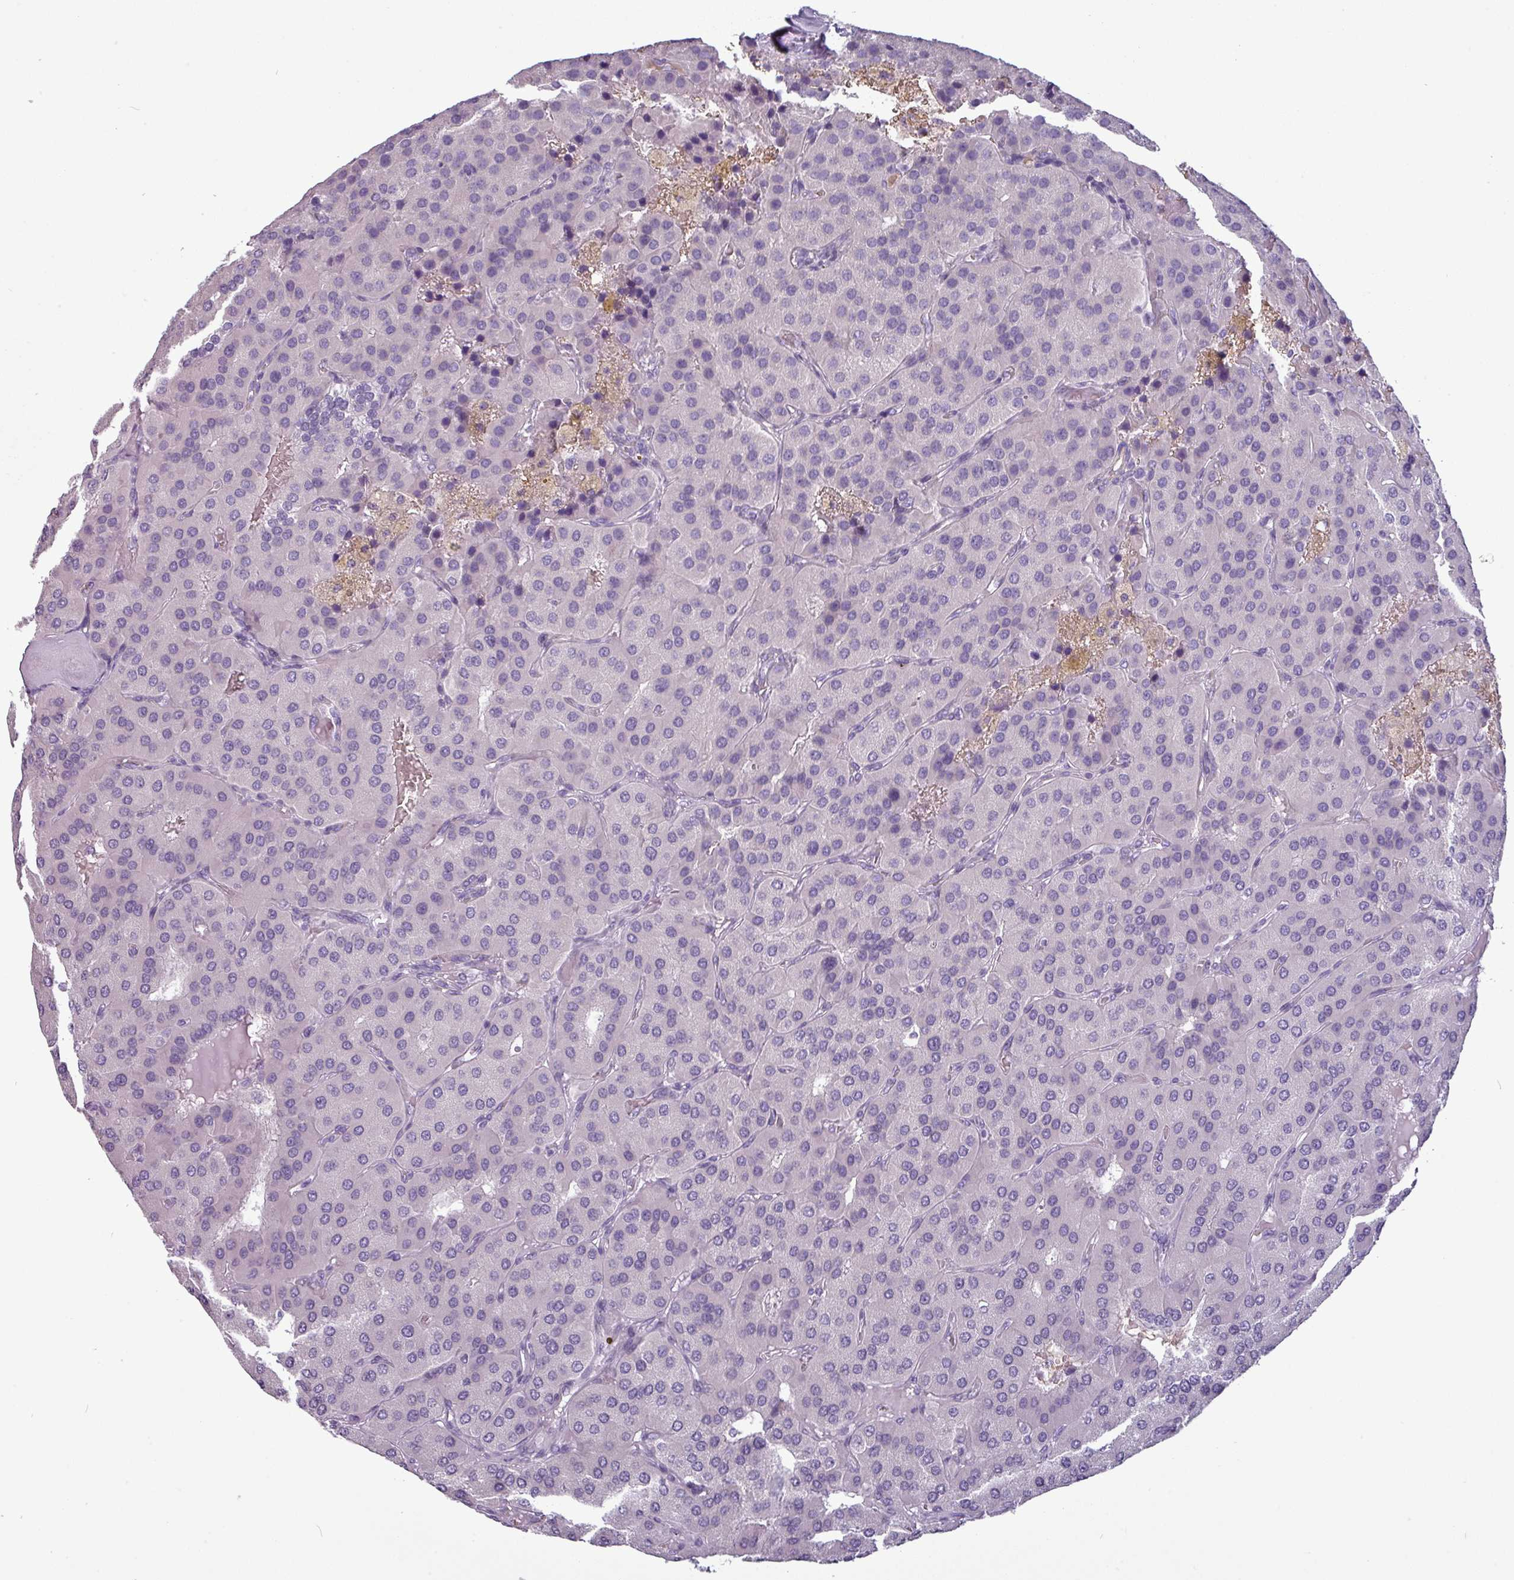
{"staining": {"intensity": "negative", "quantity": "none", "location": "none"}, "tissue": "parathyroid gland", "cell_type": "Glandular cells", "image_type": "normal", "snomed": [{"axis": "morphology", "description": "Normal tissue, NOS"}, {"axis": "morphology", "description": "Adenoma, NOS"}, {"axis": "topography", "description": "Parathyroid gland"}], "caption": "Image shows no significant protein expression in glandular cells of normal parathyroid gland. (Brightfield microscopy of DAB IHC at high magnification).", "gene": "AREL1", "patient": {"sex": "female", "age": 86}}